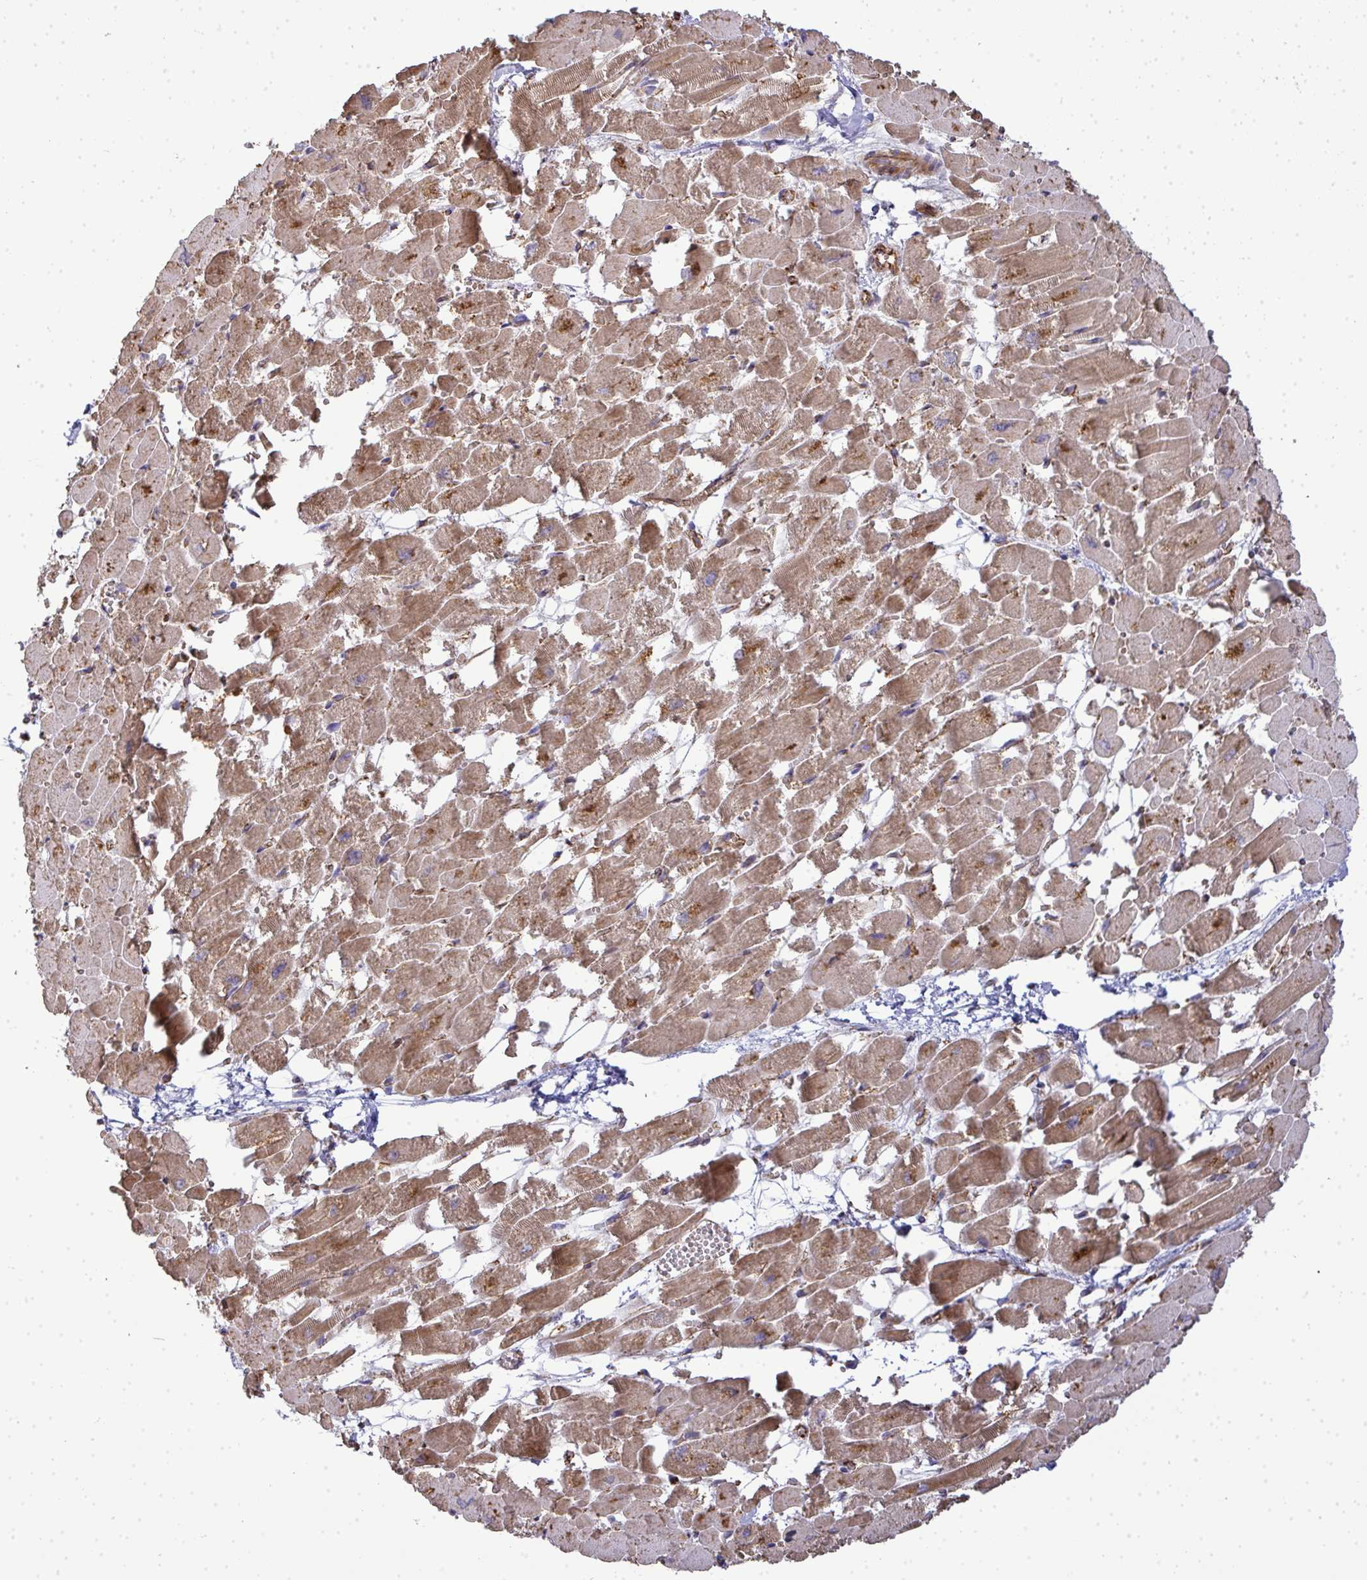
{"staining": {"intensity": "moderate", "quantity": ">75%", "location": "cytoplasmic/membranous"}, "tissue": "heart muscle", "cell_type": "Cardiomyocytes", "image_type": "normal", "snomed": [{"axis": "morphology", "description": "Normal tissue, NOS"}, {"axis": "topography", "description": "Heart"}], "caption": "Moderate cytoplasmic/membranous expression is seen in approximately >75% of cardiomyocytes in normal heart muscle. The protein is stained brown, and the nuclei are stained in blue (DAB IHC with brightfield microscopy, high magnification).", "gene": "B4GALT6", "patient": {"sex": "female", "age": 52}}